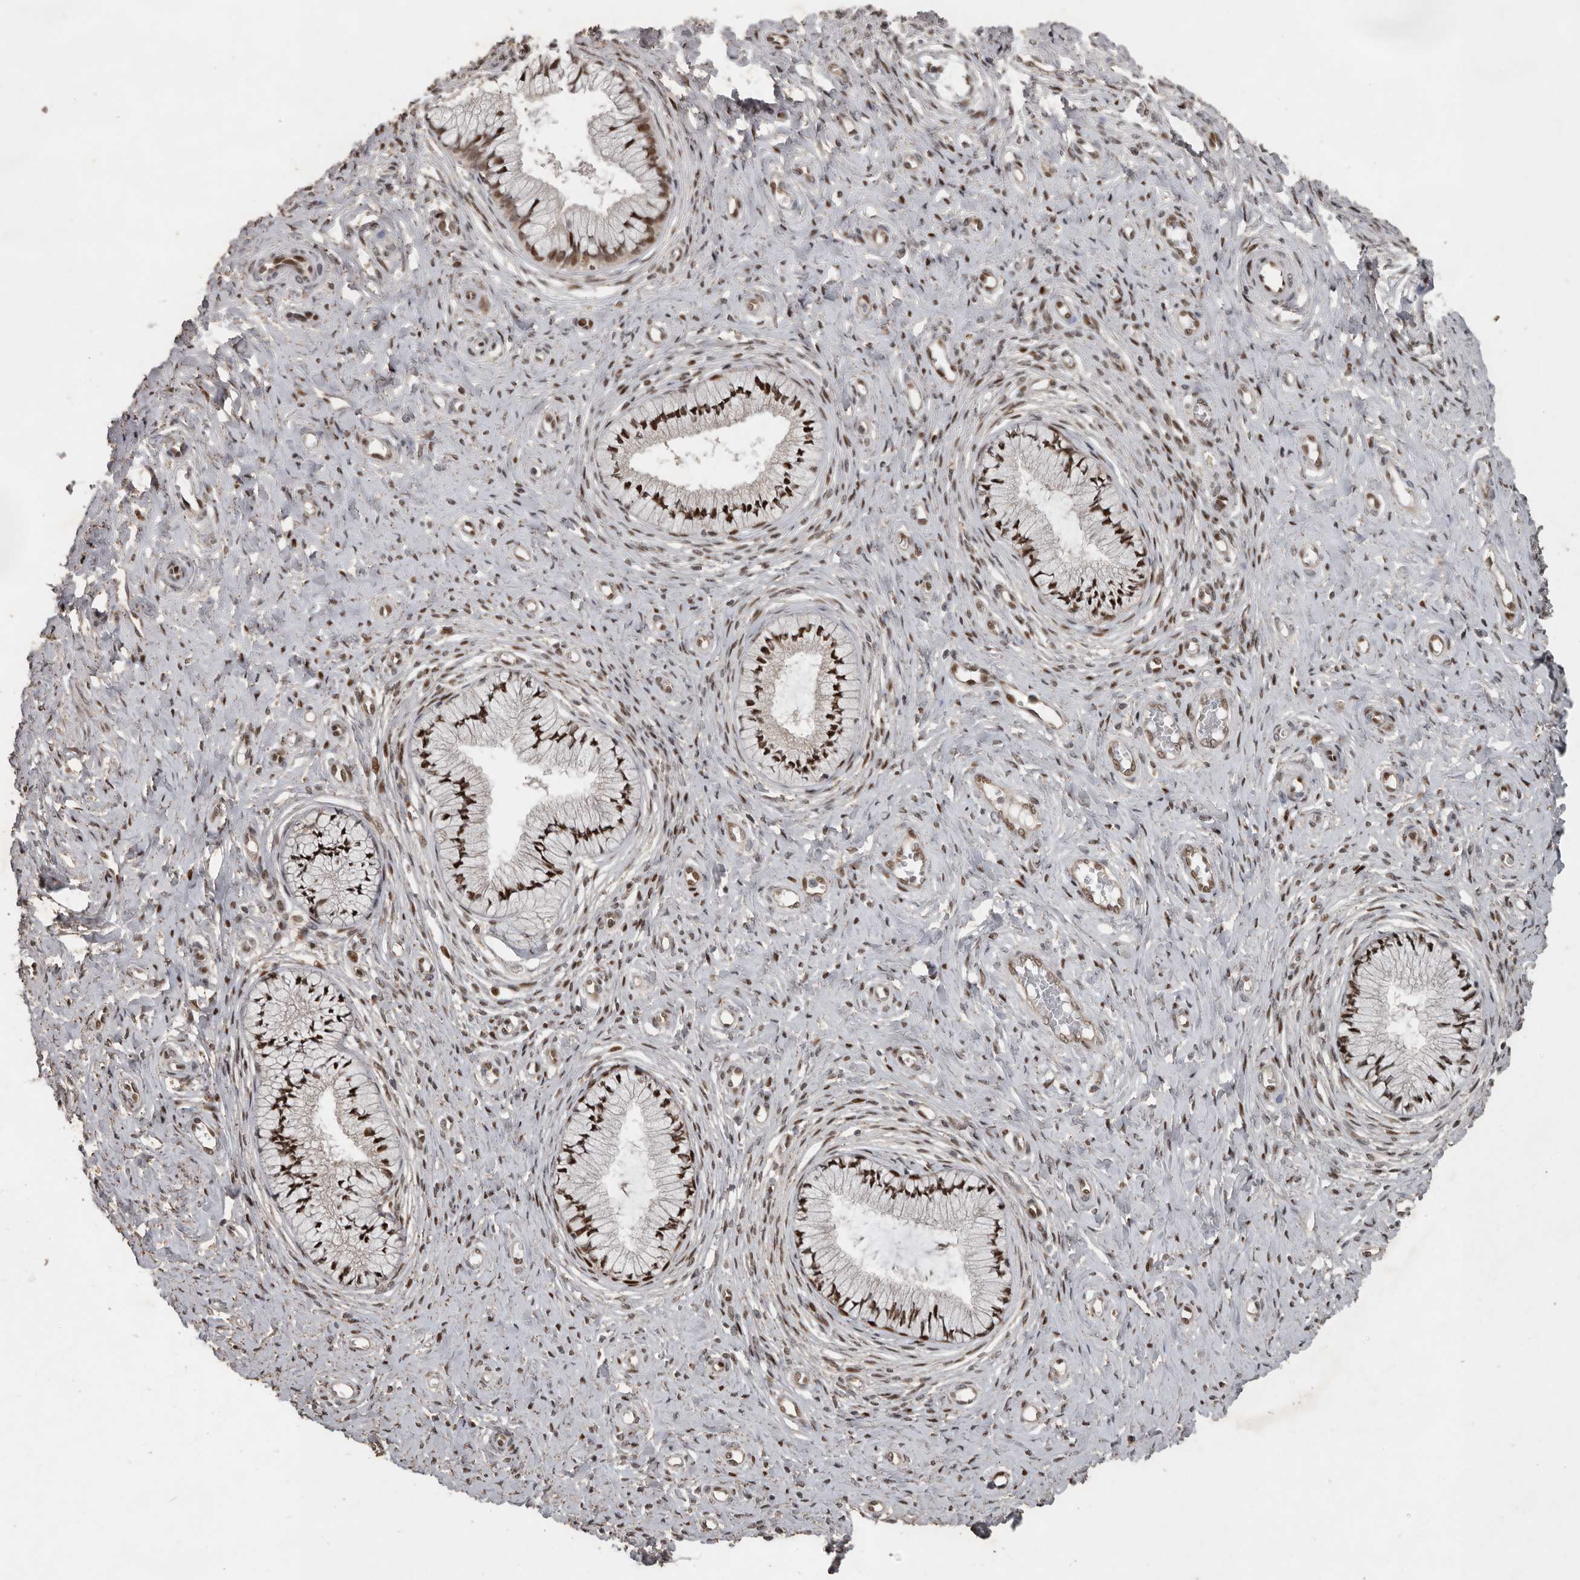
{"staining": {"intensity": "strong", "quantity": "25%-75%", "location": "nuclear"}, "tissue": "cervix", "cell_type": "Glandular cells", "image_type": "normal", "snomed": [{"axis": "morphology", "description": "Normal tissue, NOS"}, {"axis": "topography", "description": "Cervix"}], "caption": "Benign cervix shows strong nuclear staining in approximately 25%-75% of glandular cells The staining was performed using DAB (3,3'-diaminobenzidine) to visualize the protein expression in brown, while the nuclei were stained in blue with hematoxylin (Magnification: 20x)..", "gene": "CDC27", "patient": {"sex": "female", "age": 36}}